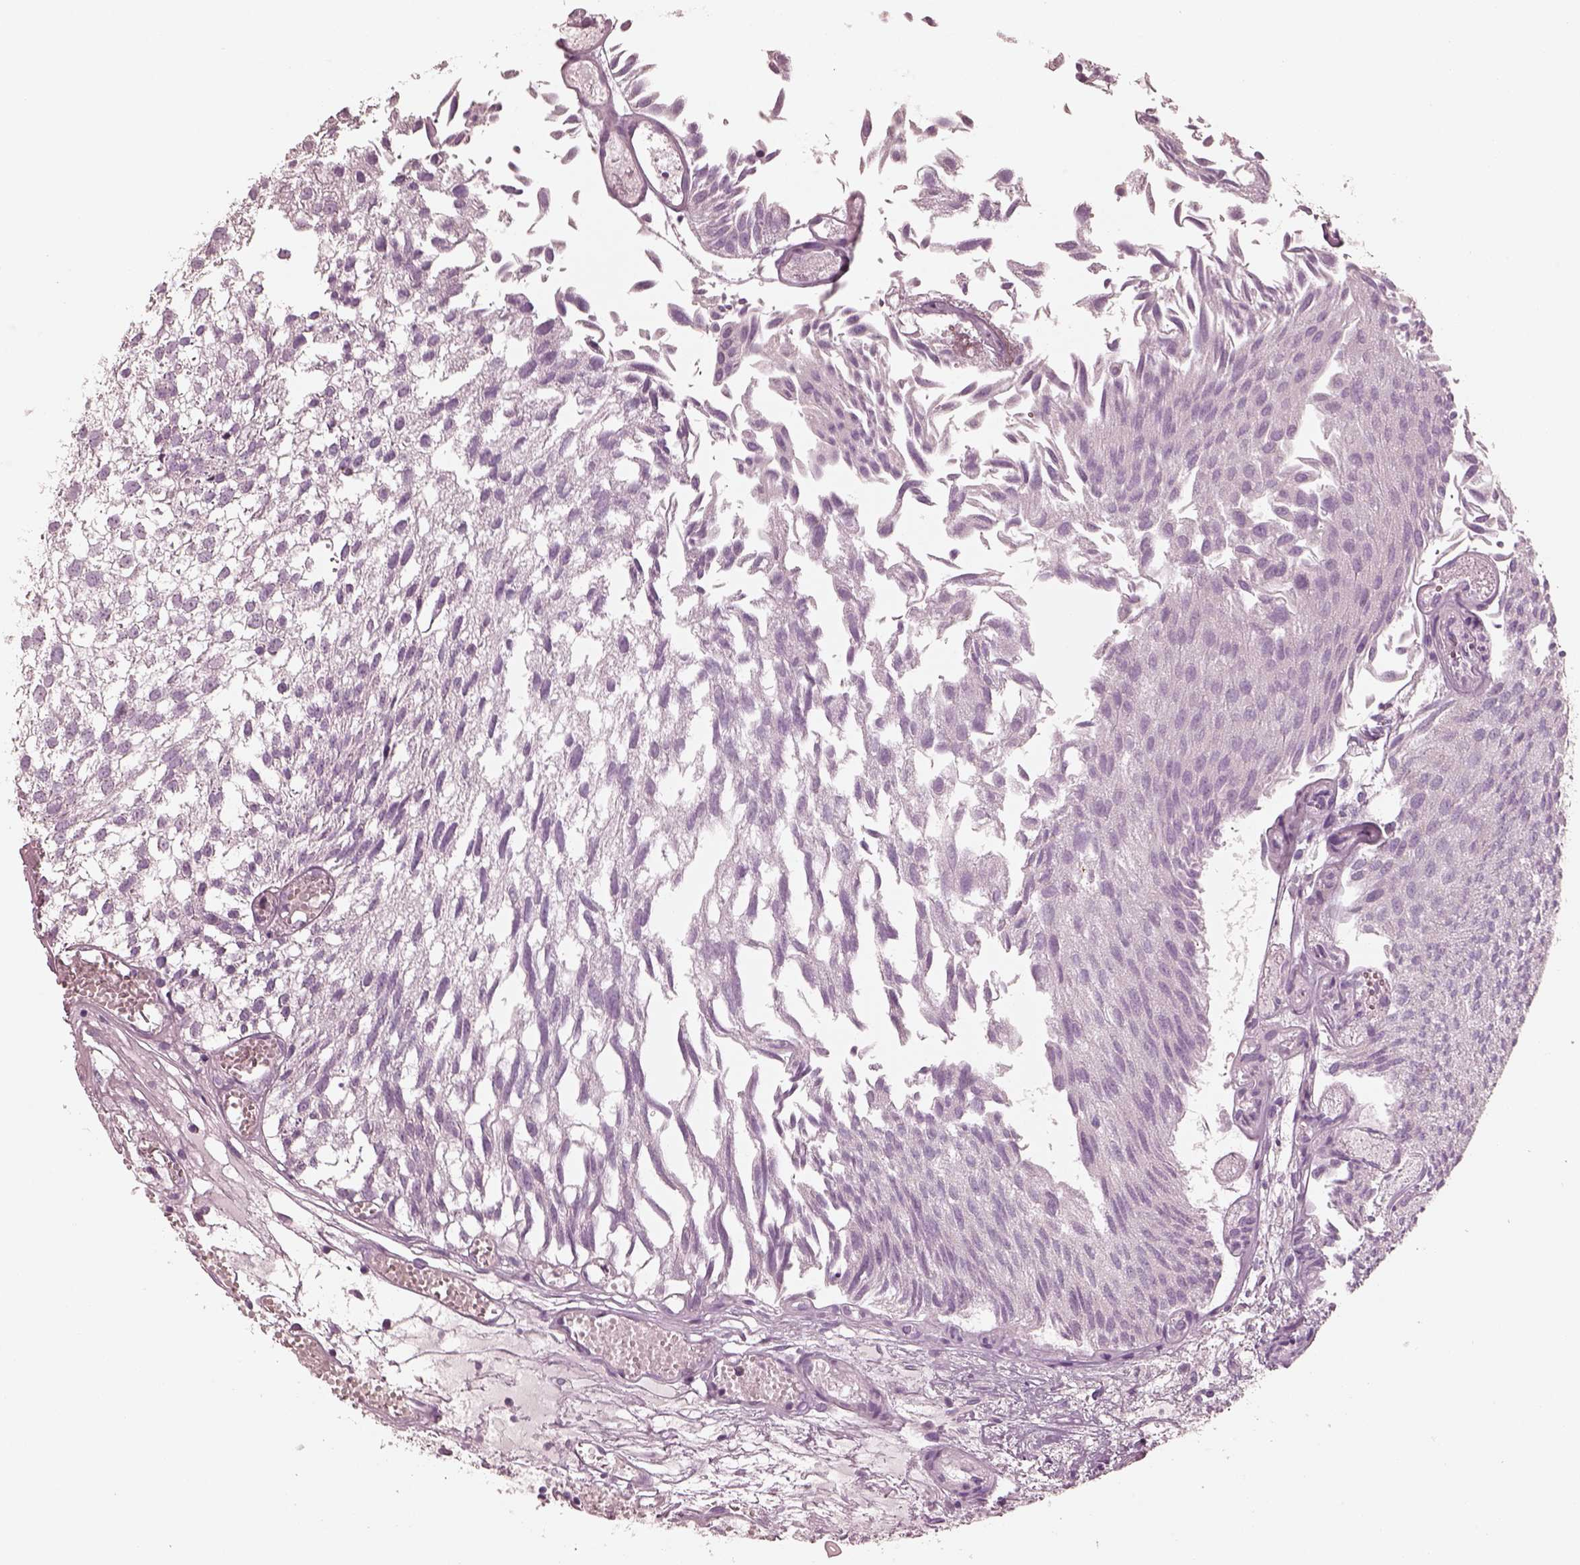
{"staining": {"intensity": "negative", "quantity": "none", "location": "none"}, "tissue": "urothelial cancer", "cell_type": "Tumor cells", "image_type": "cancer", "snomed": [{"axis": "morphology", "description": "Urothelial carcinoma, Low grade"}, {"axis": "topography", "description": "Urinary bladder"}], "caption": "DAB (3,3'-diaminobenzidine) immunohistochemical staining of human low-grade urothelial carcinoma demonstrates no significant expression in tumor cells. Brightfield microscopy of immunohistochemistry (IHC) stained with DAB (3,3'-diaminobenzidine) (brown) and hematoxylin (blue), captured at high magnification.", "gene": "ZP4", "patient": {"sex": "male", "age": 79}}